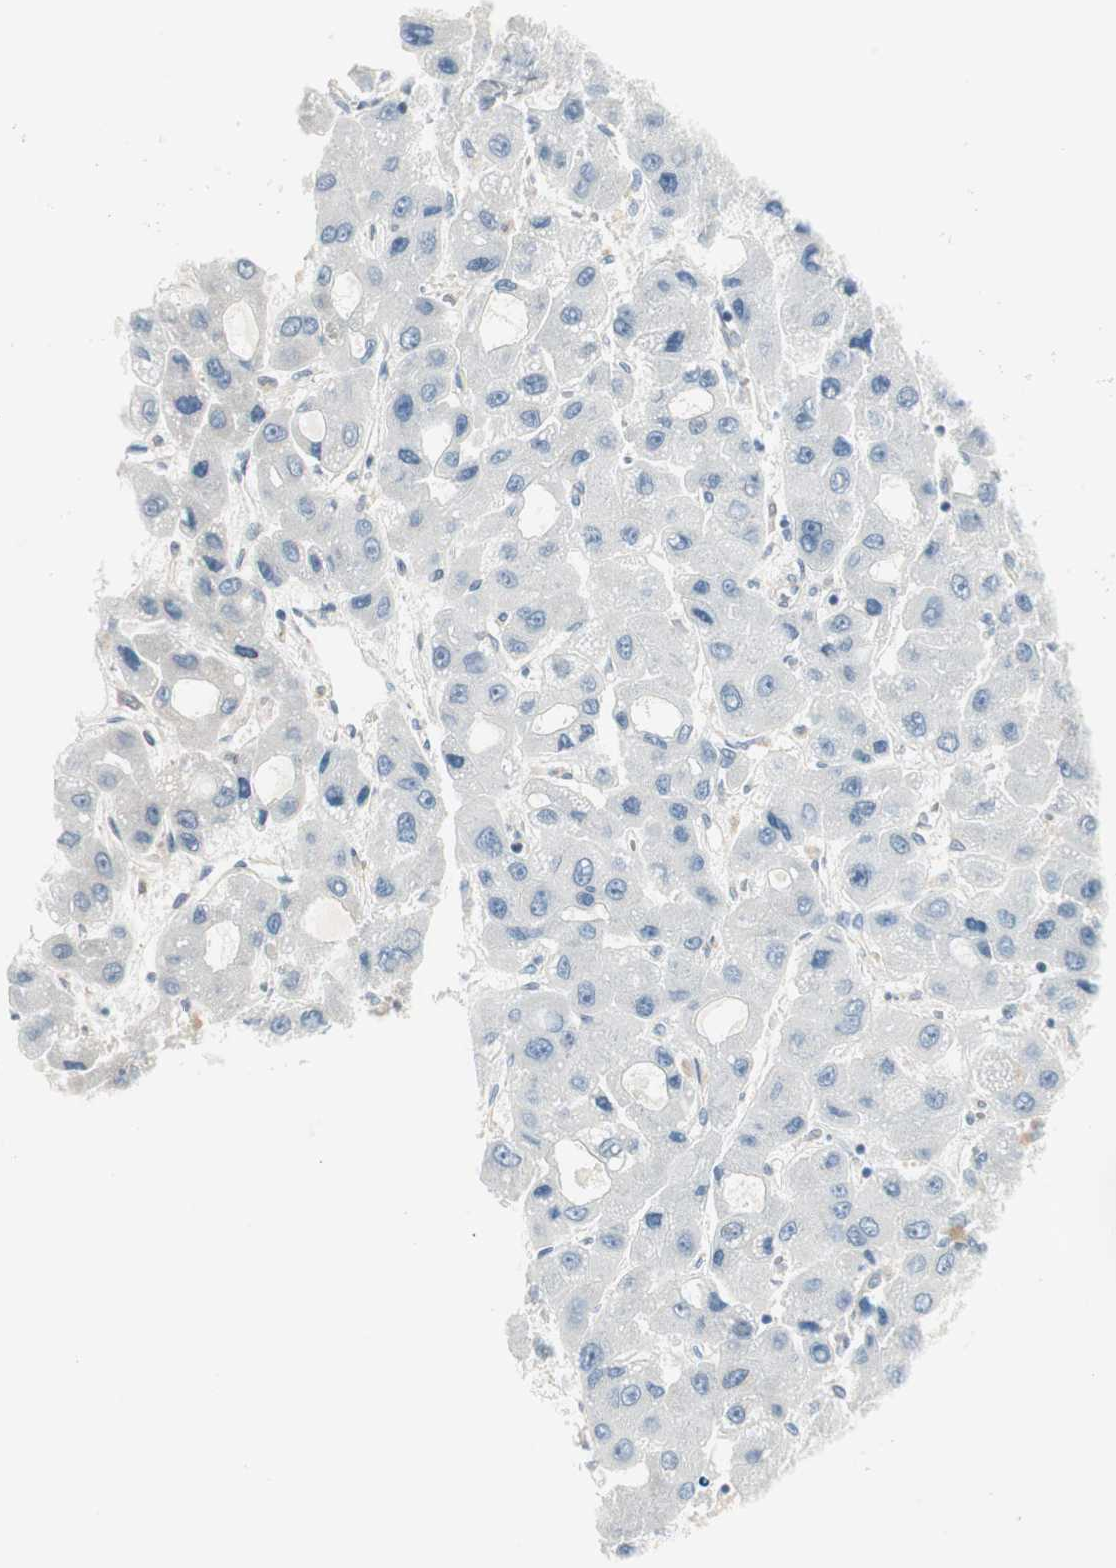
{"staining": {"intensity": "negative", "quantity": "none", "location": "none"}, "tissue": "liver cancer", "cell_type": "Tumor cells", "image_type": "cancer", "snomed": [{"axis": "morphology", "description": "Carcinoma, Hepatocellular, NOS"}, {"axis": "topography", "description": "Liver"}], "caption": "An image of human hepatocellular carcinoma (liver) is negative for staining in tumor cells.", "gene": "STON1-GTF2A1L", "patient": {"sex": "male", "age": 55}}